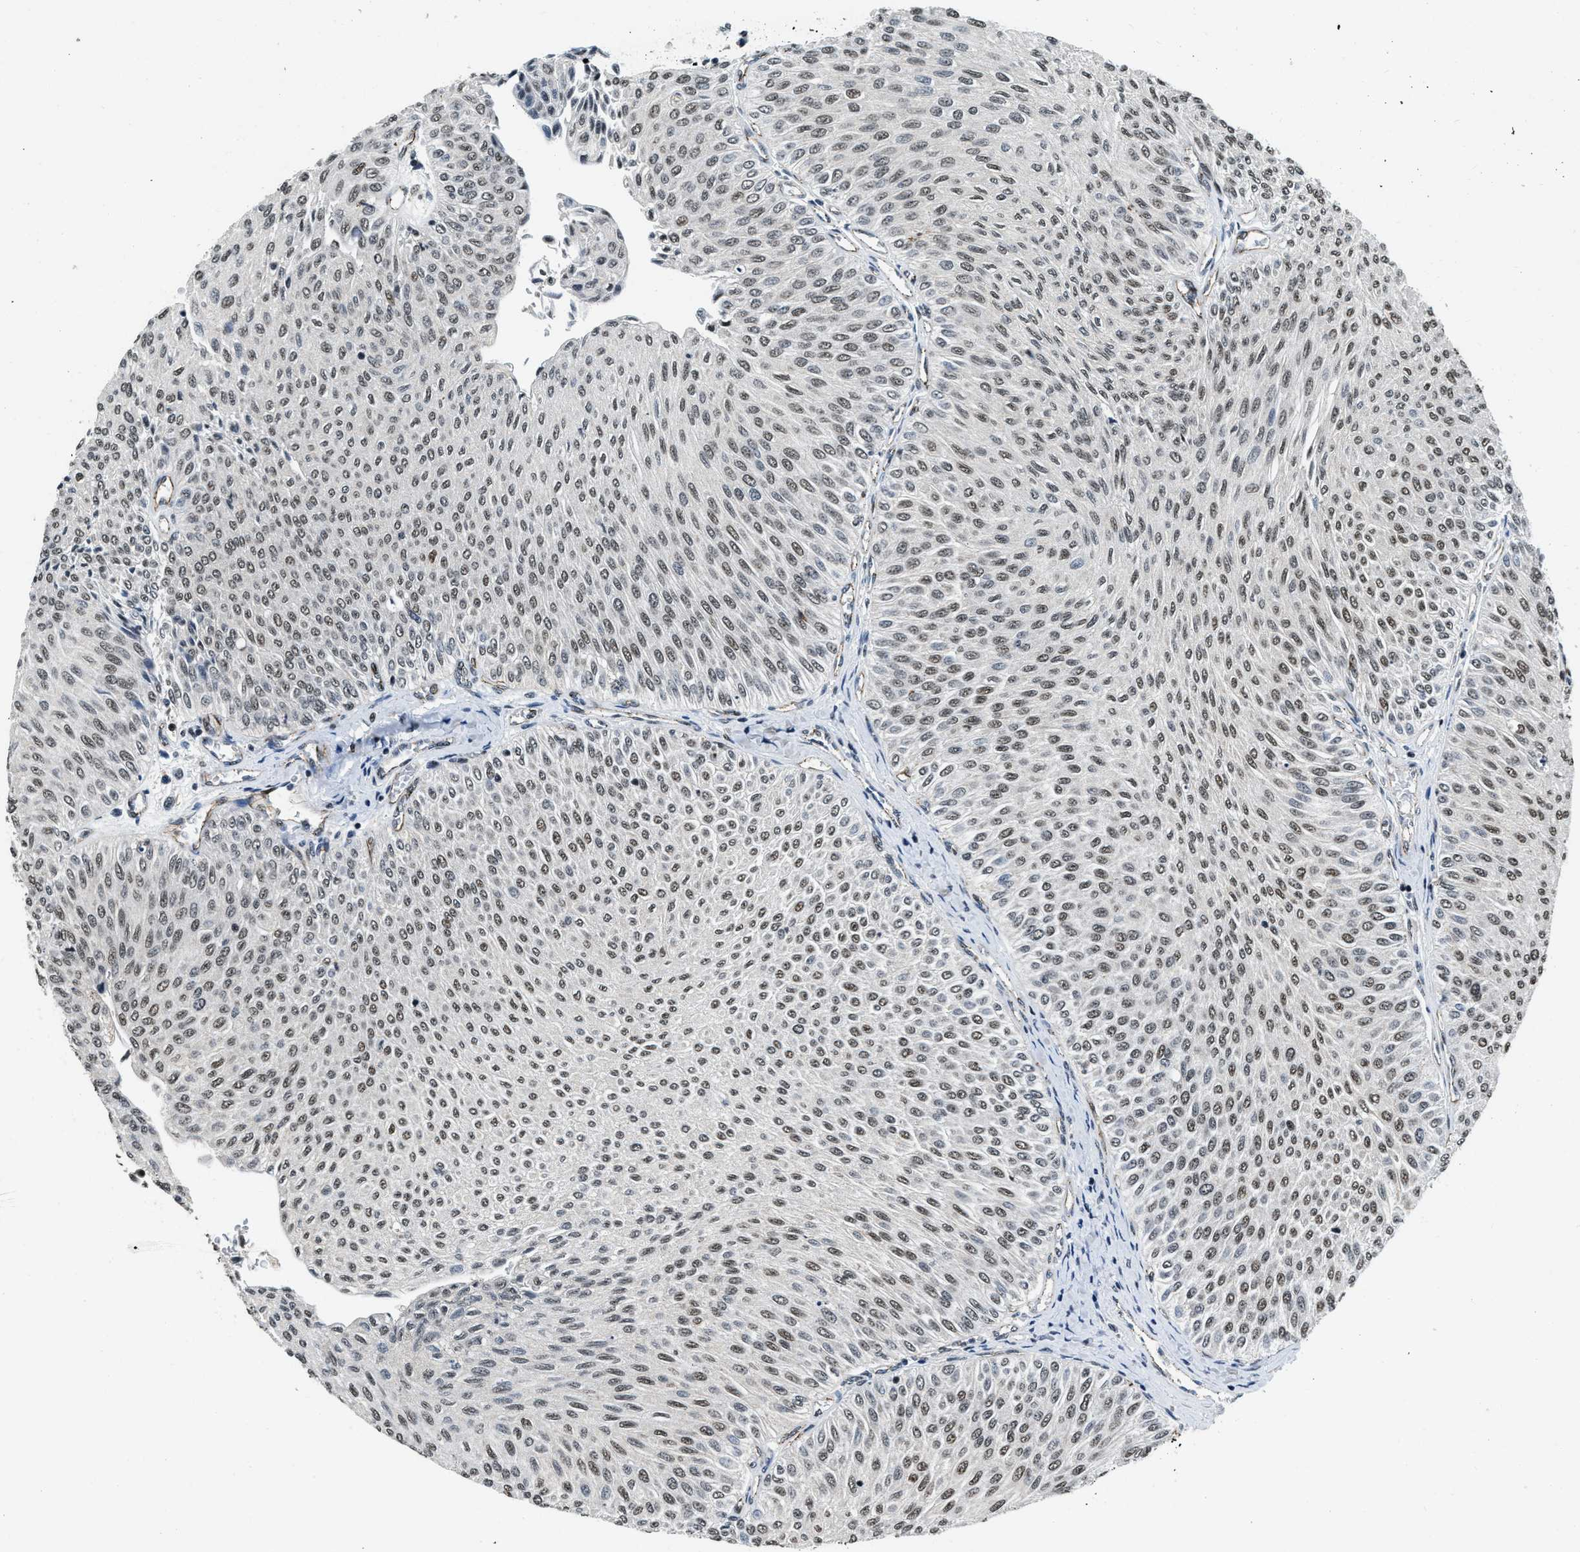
{"staining": {"intensity": "weak", "quantity": ">75%", "location": "nuclear"}, "tissue": "urothelial cancer", "cell_type": "Tumor cells", "image_type": "cancer", "snomed": [{"axis": "morphology", "description": "Urothelial carcinoma, Low grade"}, {"axis": "topography", "description": "Urinary bladder"}], "caption": "Weak nuclear protein expression is seen in approximately >75% of tumor cells in urothelial carcinoma (low-grade).", "gene": "CCNE1", "patient": {"sex": "male", "age": 78}}